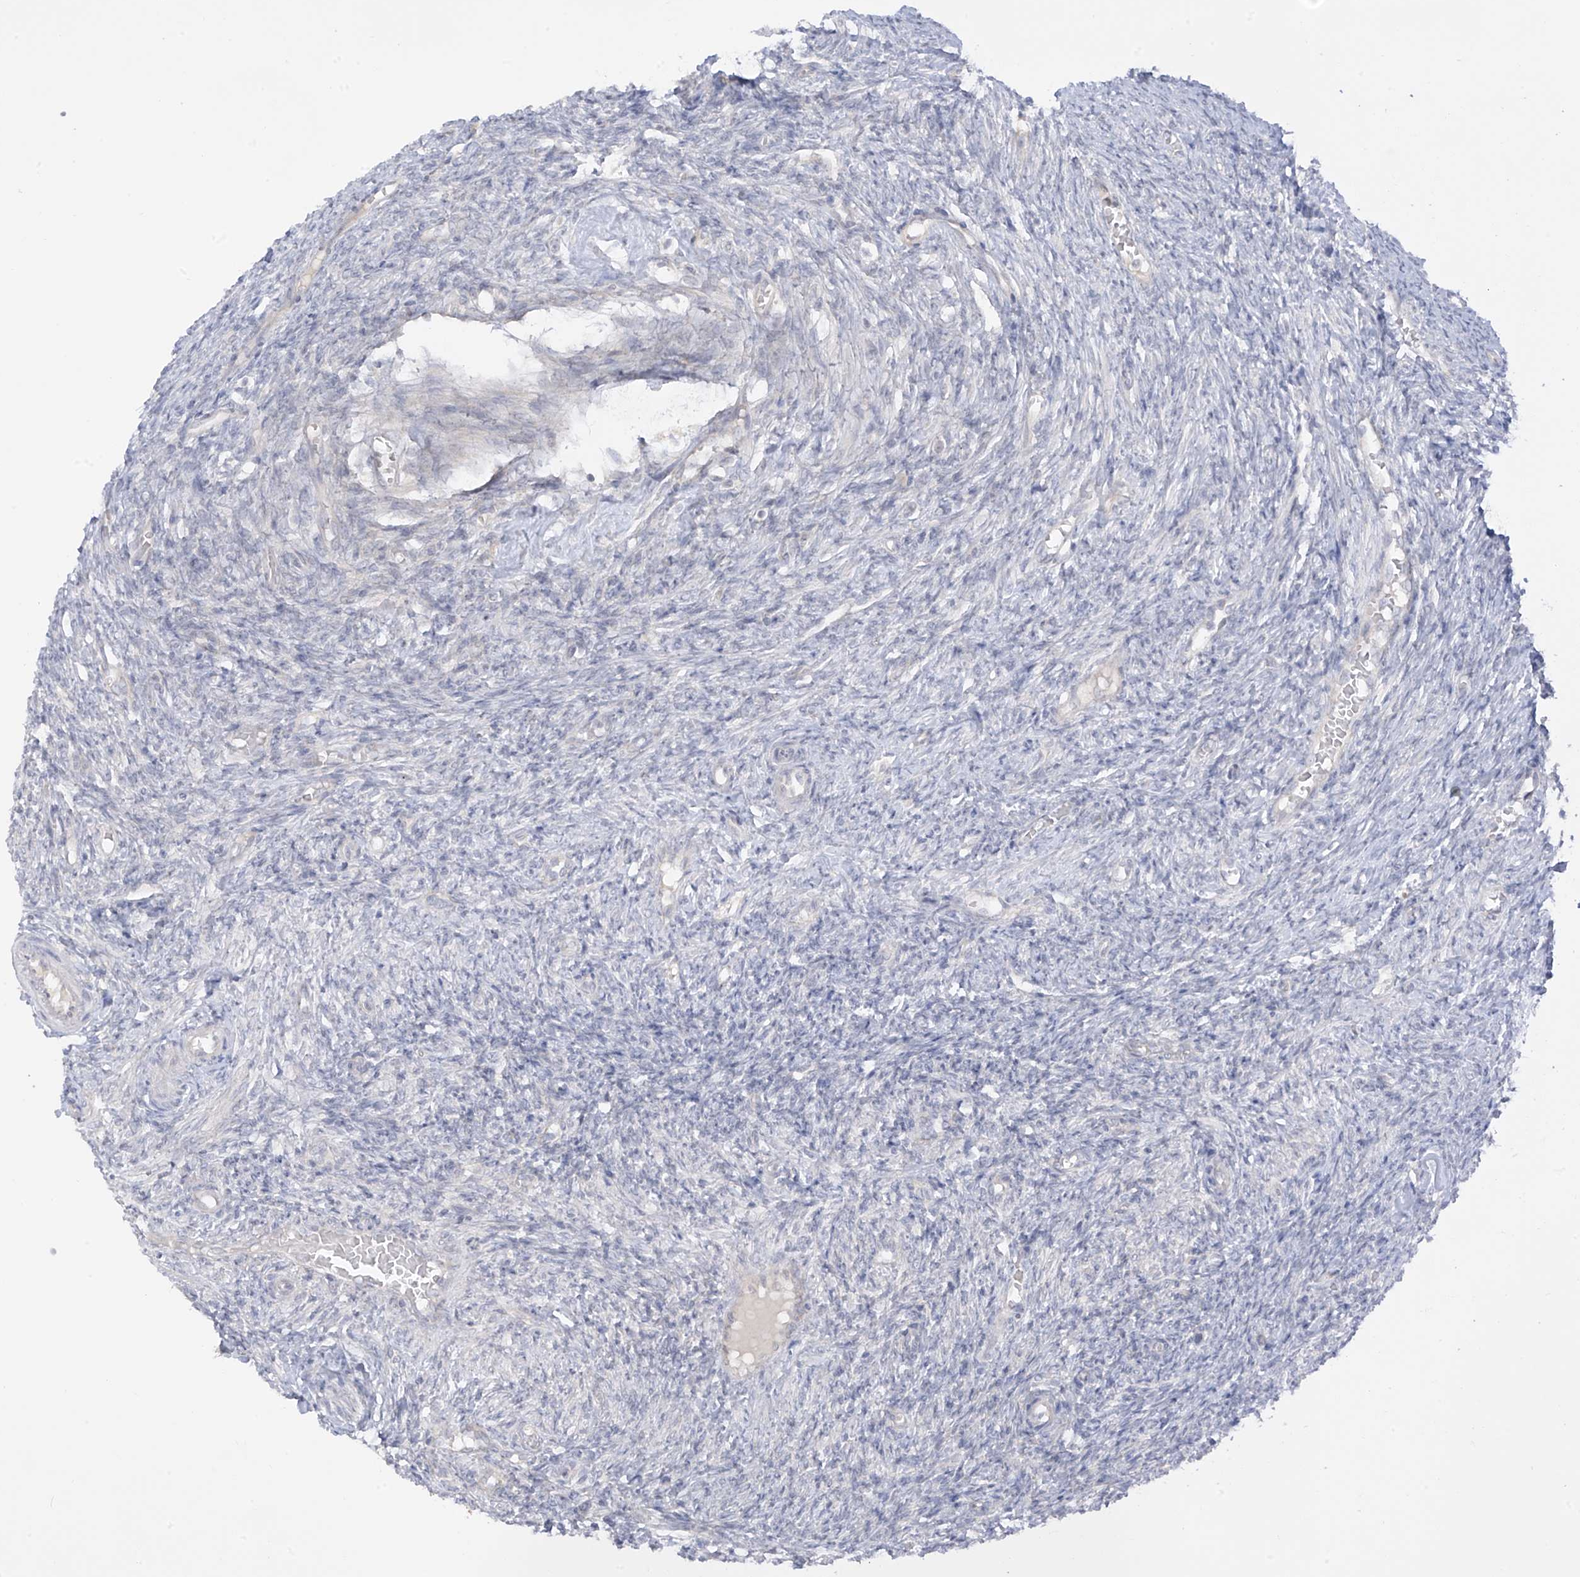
{"staining": {"intensity": "negative", "quantity": "none", "location": "none"}, "tissue": "ovary", "cell_type": "Follicle cells", "image_type": "normal", "snomed": [{"axis": "morphology", "description": "Normal tissue, NOS"}, {"axis": "topography", "description": "Ovary"}], "caption": "There is no significant positivity in follicle cells of ovary.", "gene": "DCDC2", "patient": {"sex": "female", "age": 27}}